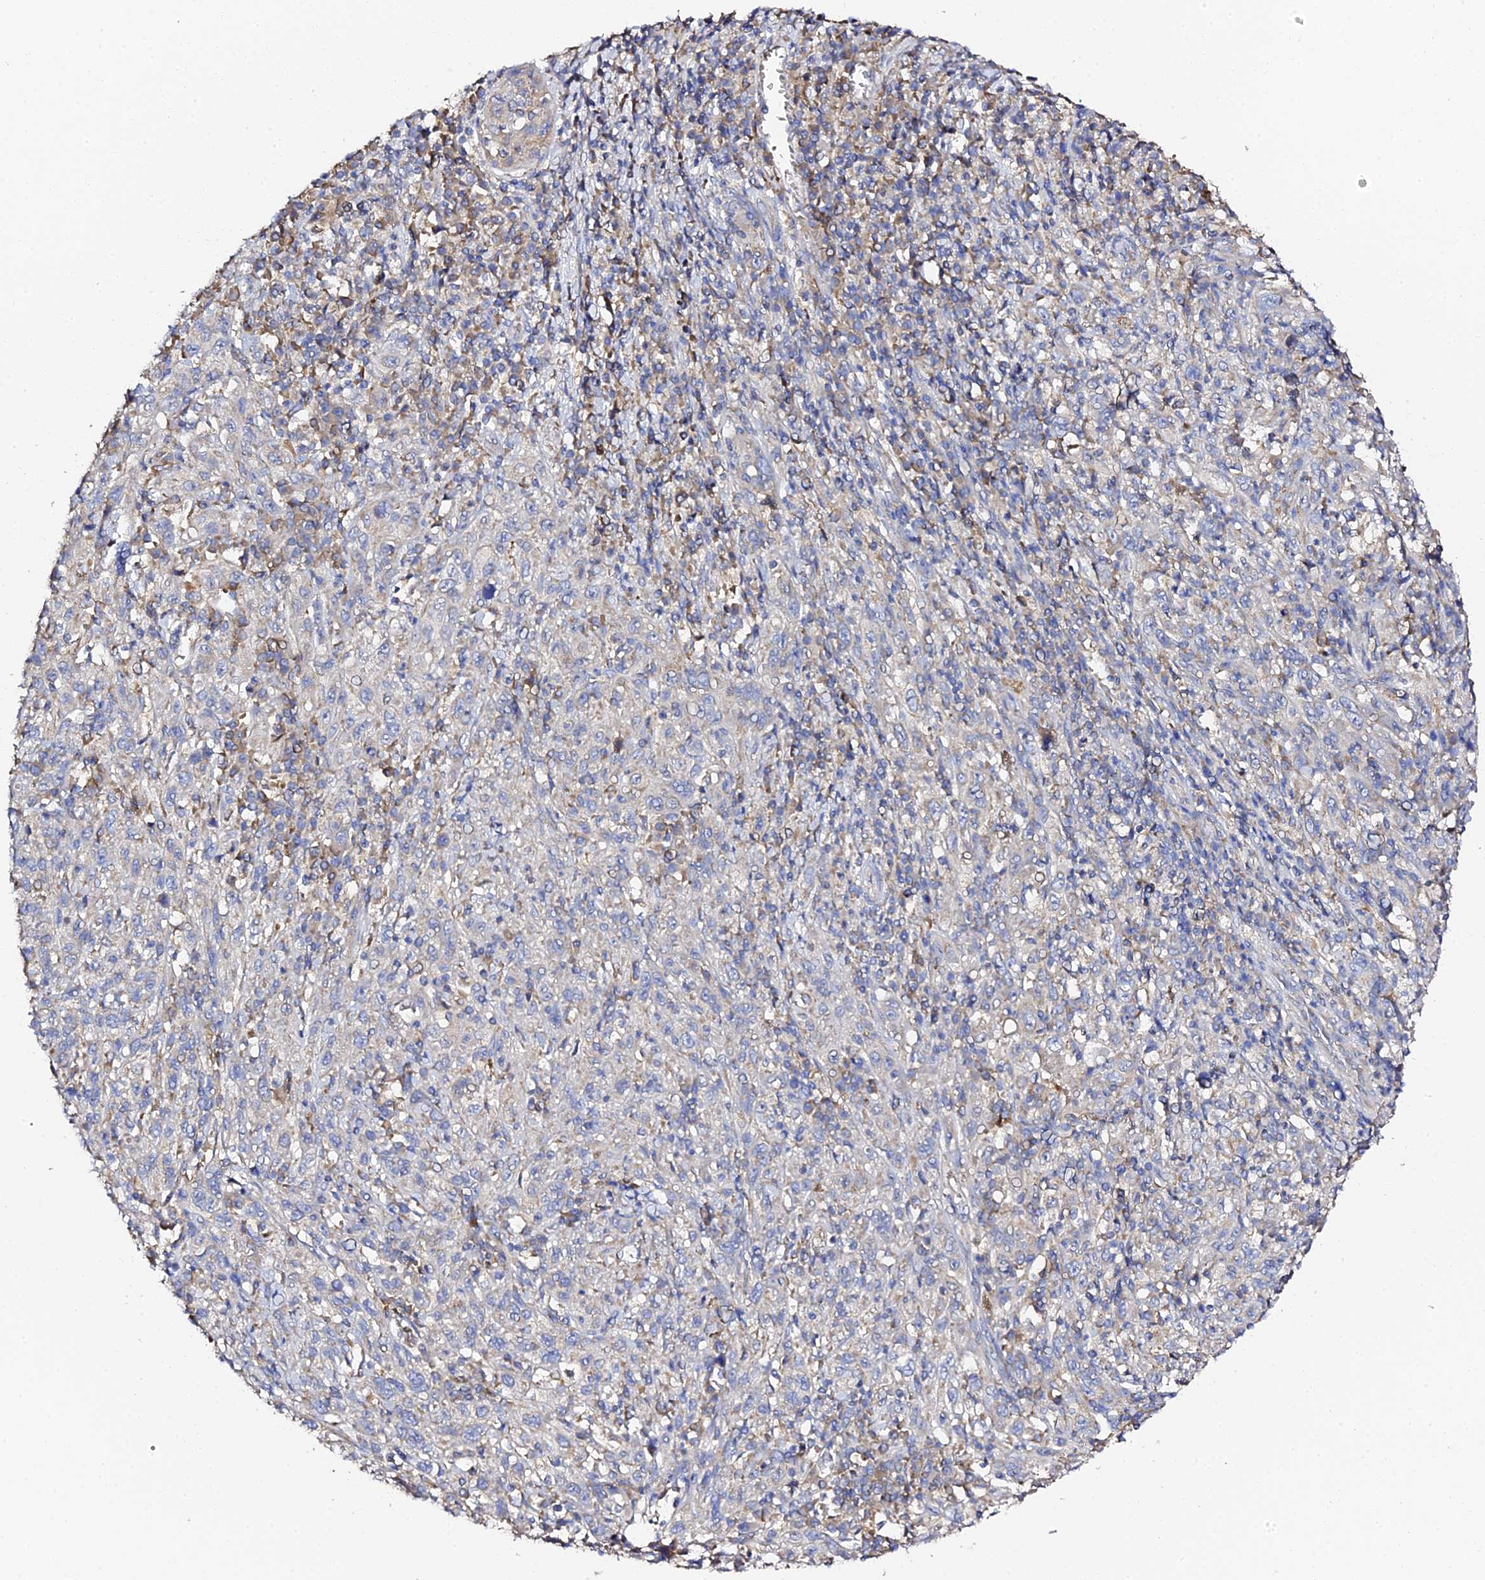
{"staining": {"intensity": "negative", "quantity": "none", "location": "none"}, "tissue": "cervical cancer", "cell_type": "Tumor cells", "image_type": "cancer", "snomed": [{"axis": "morphology", "description": "Squamous cell carcinoma, NOS"}, {"axis": "topography", "description": "Cervix"}], "caption": "Tumor cells are negative for protein expression in human cervical cancer.", "gene": "SCX", "patient": {"sex": "female", "age": 46}}